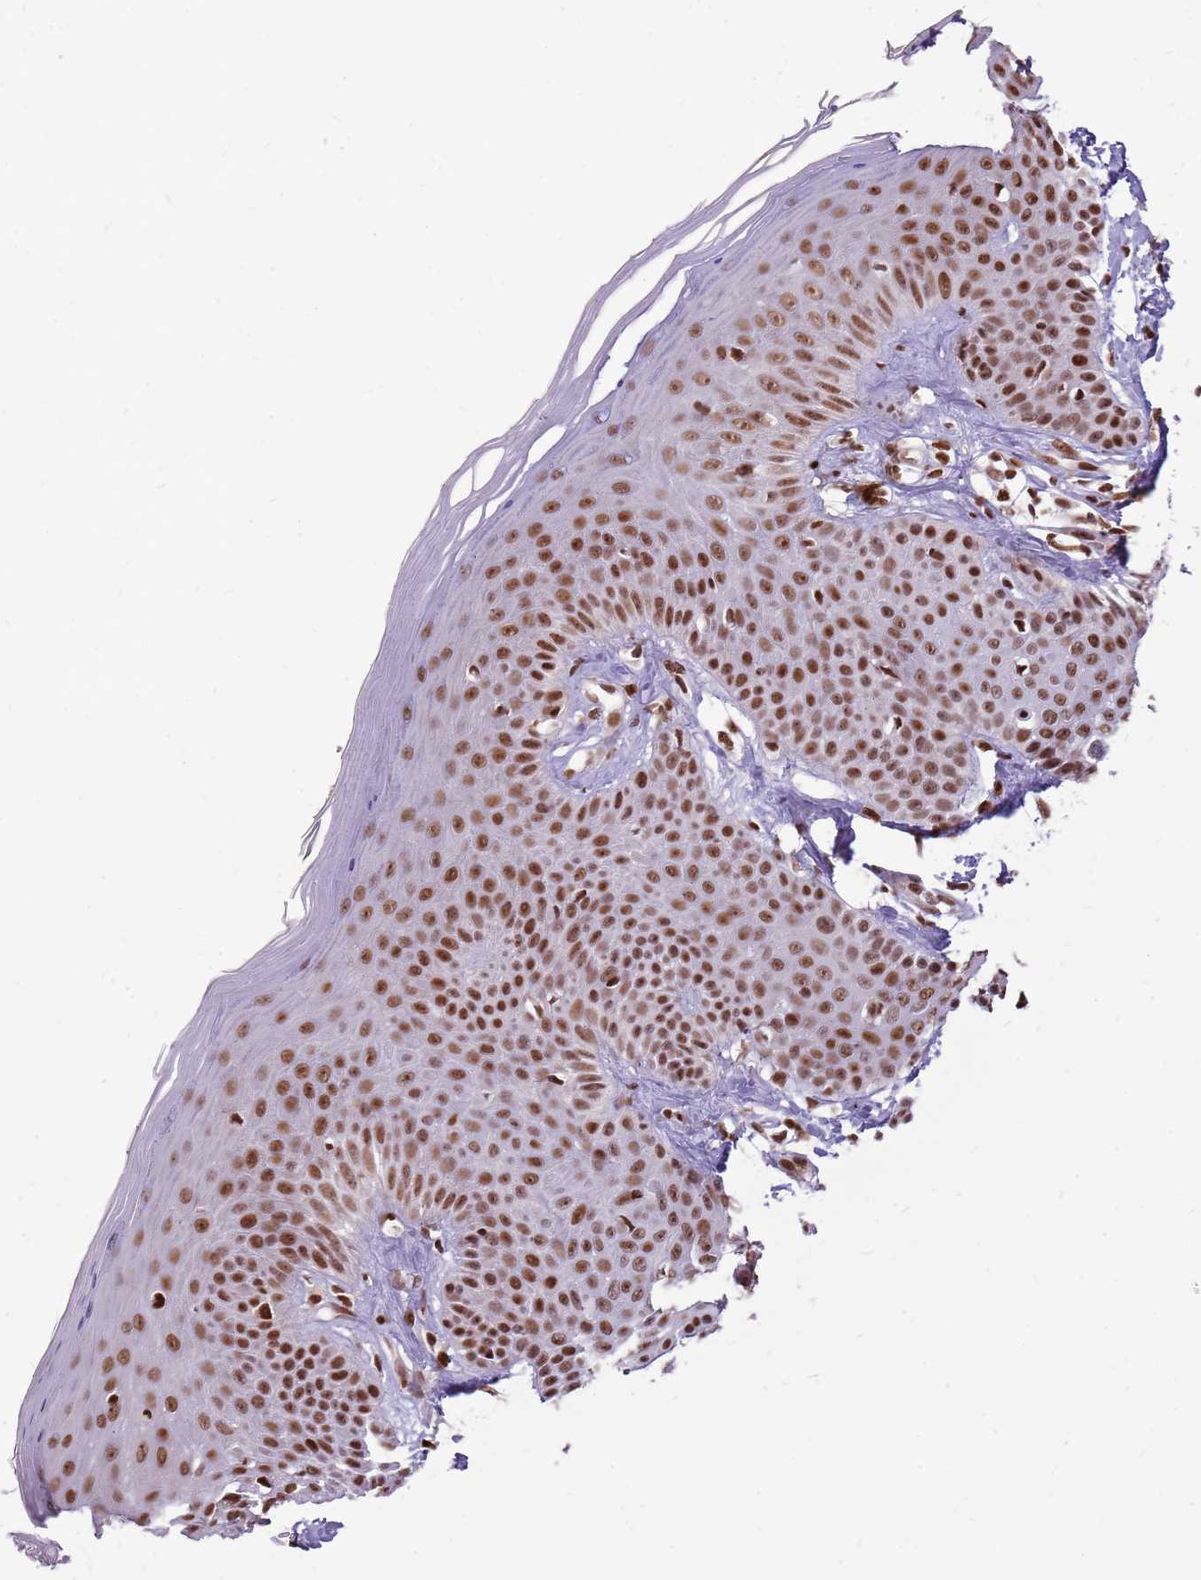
{"staining": {"intensity": "moderate", "quantity": ">75%", "location": "nuclear"}, "tissue": "skin", "cell_type": "Fibroblasts", "image_type": "normal", "snomed": [{"axis": "morphology", "description": "Normal tissue, NOS"}, {"axis": "topography", "description": "Skin"}], "caption": "Protein analysis of unremarkable skin demonstrates moderate nuclear staining in about >75% of fibroblasts.", "gene": "WASHC4", "patient": {"sex": "female", "age": 58}}